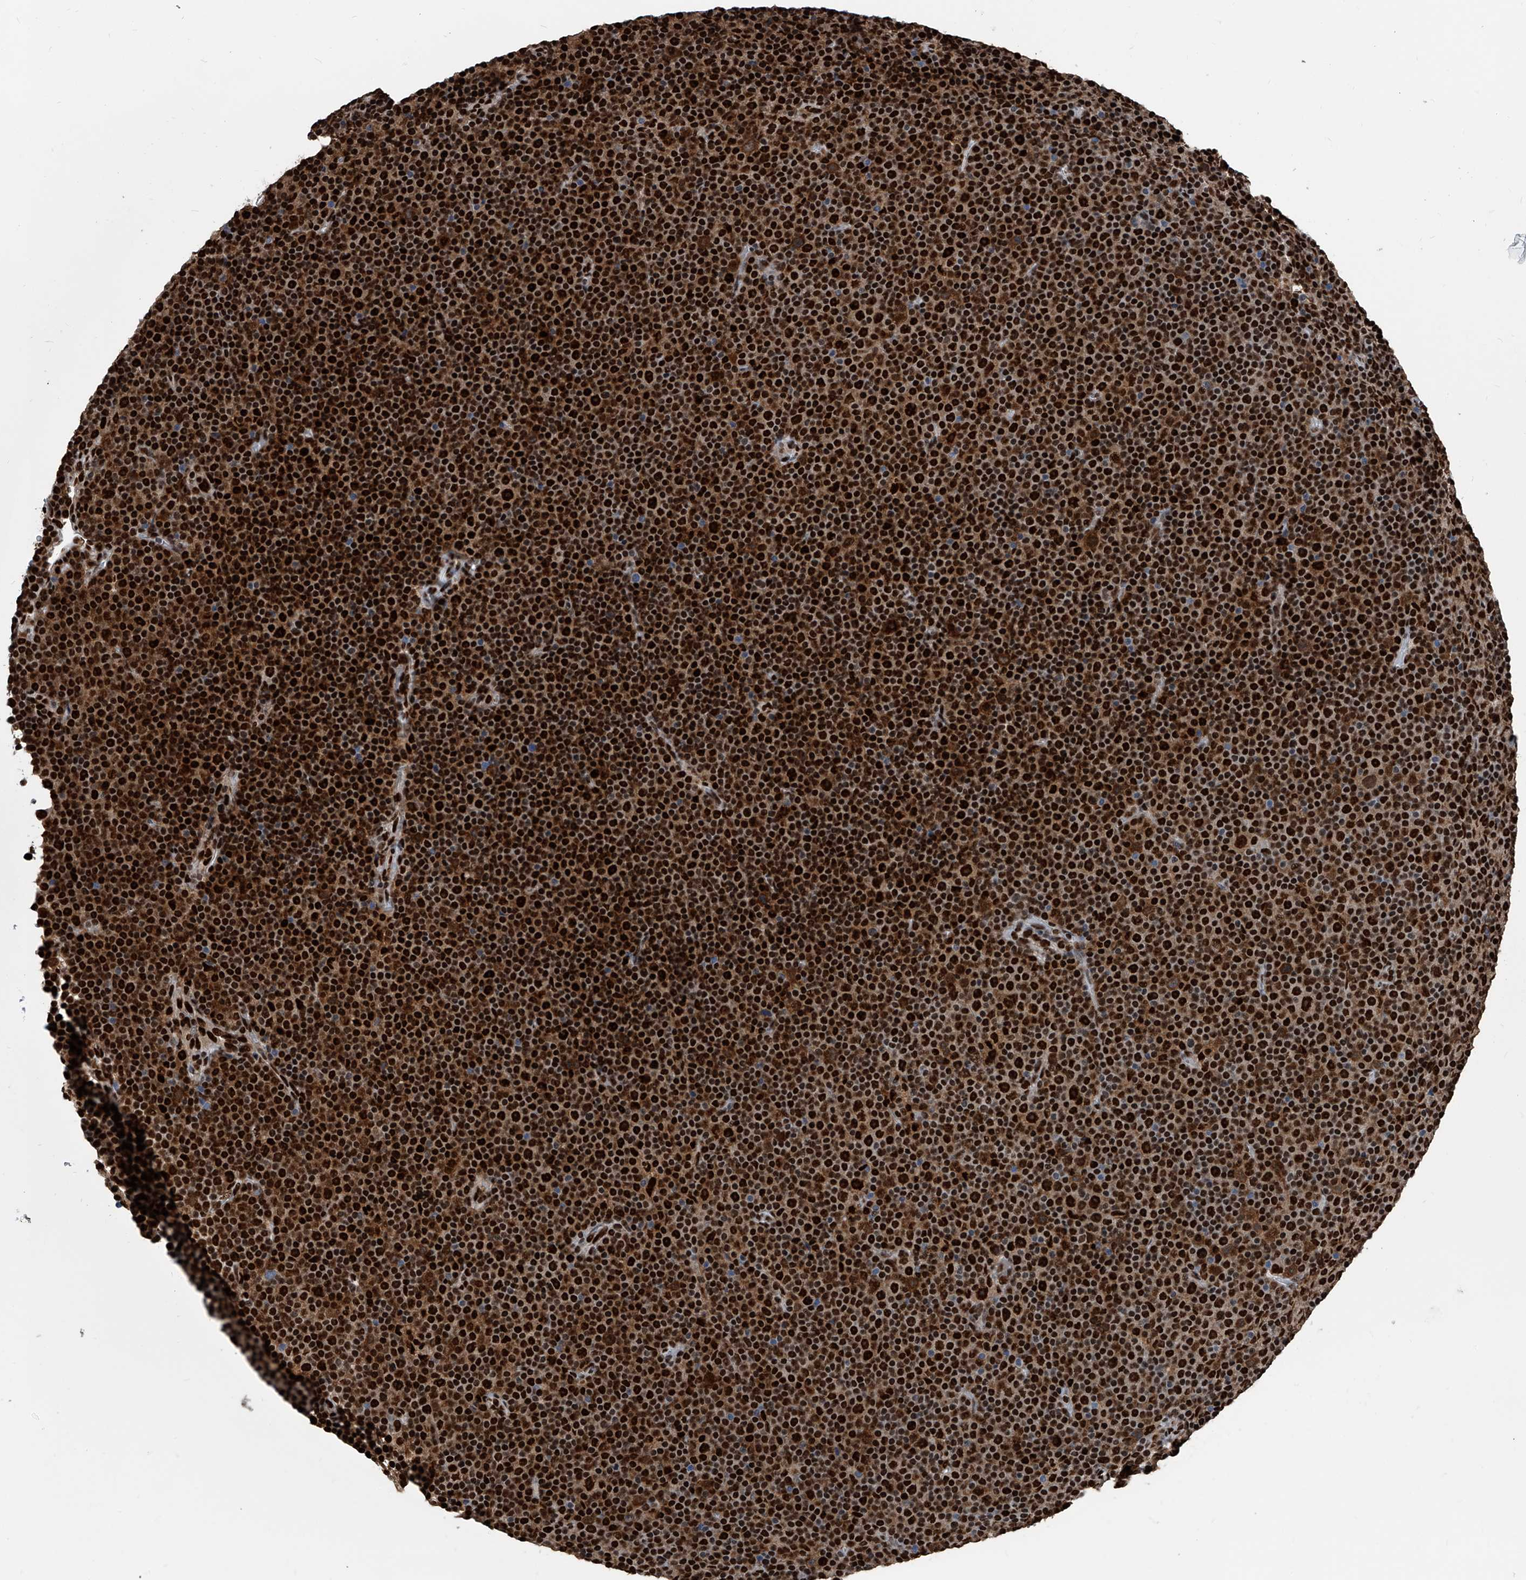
{"staining": {"intensity": "strong", "quantity": ">75%", "location": "nuclear"}, "tissue": "lymphoma", "cell_type": "Tumor cells", "image_type": "cancer", "snomed": [{"axis": "morphology", "description": "Malignant lymphoma, non-Hodgkin's type, Low grade"}, {"axis": "topography", "description": "Lymph node"}], "caption": "Tumor cells display high levels of strong nuclear expression in approximately >75% of cells in human lymphoma. Using DAB (3,3'-diaminobenzidine) (brown) and hematoxylin (blue) stains, captured at high magnification using brightfield microscopy.", "gene": "FKBP5", "patient": {"sex": "female", "age": 67}}